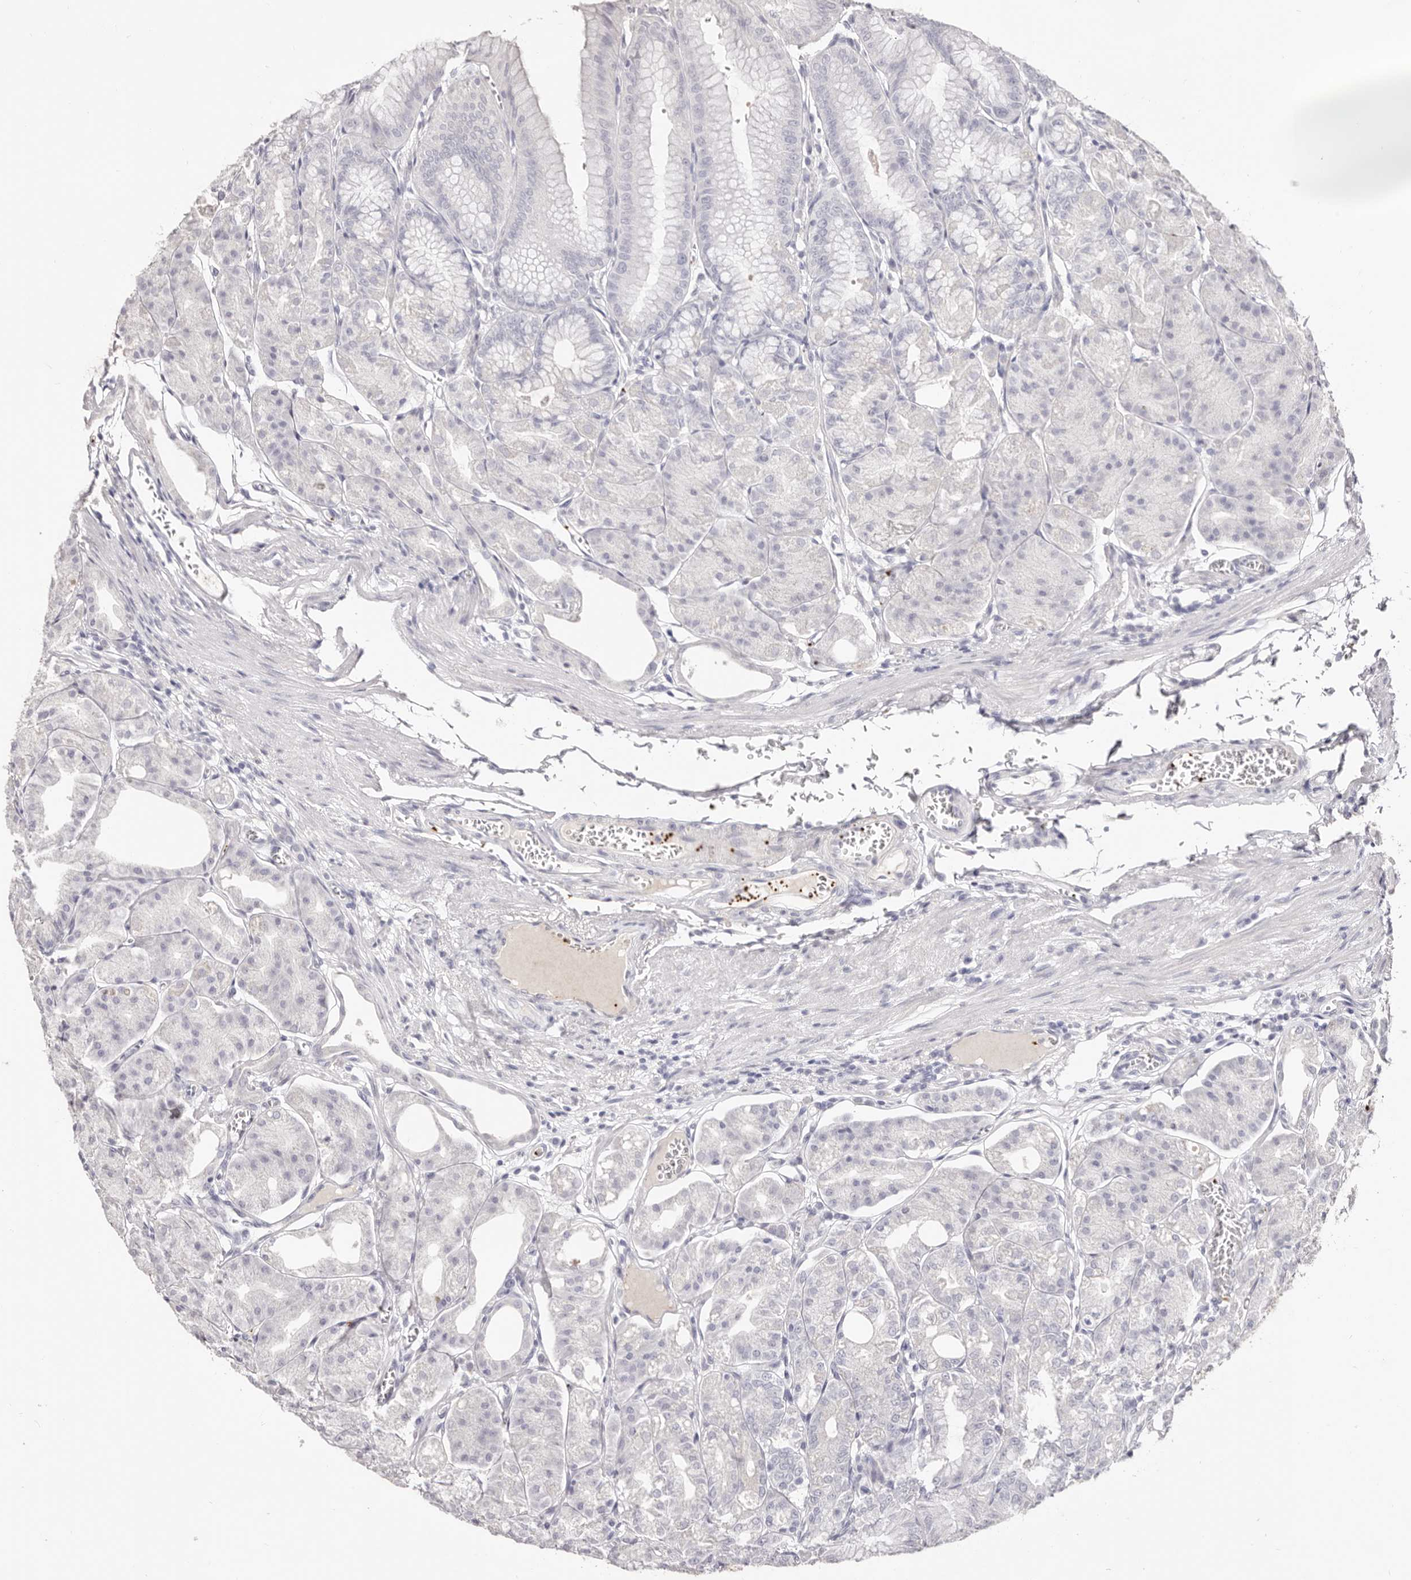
{"staining": {"intensity": "negative", "quantity": "none", "location": "none"}, "tissue": "stomach", "cell_type": "Glandular cells", "image_type": "normal", "snomed": [{"axis": "morphology", "description": "Normal tissue, NOS"}, {"axis": "topography", "description": "Stomach, lower"}], "caption": "Glandular cells are negative for brown protein staining in benign stomach. (Stains: DAB immunohistochemistry with hematoxylin counter stain, Microscopy: brightfield microscopy at high magnification).", "gene": "PF4", "patient": {"sex": "male", "age": 71}}